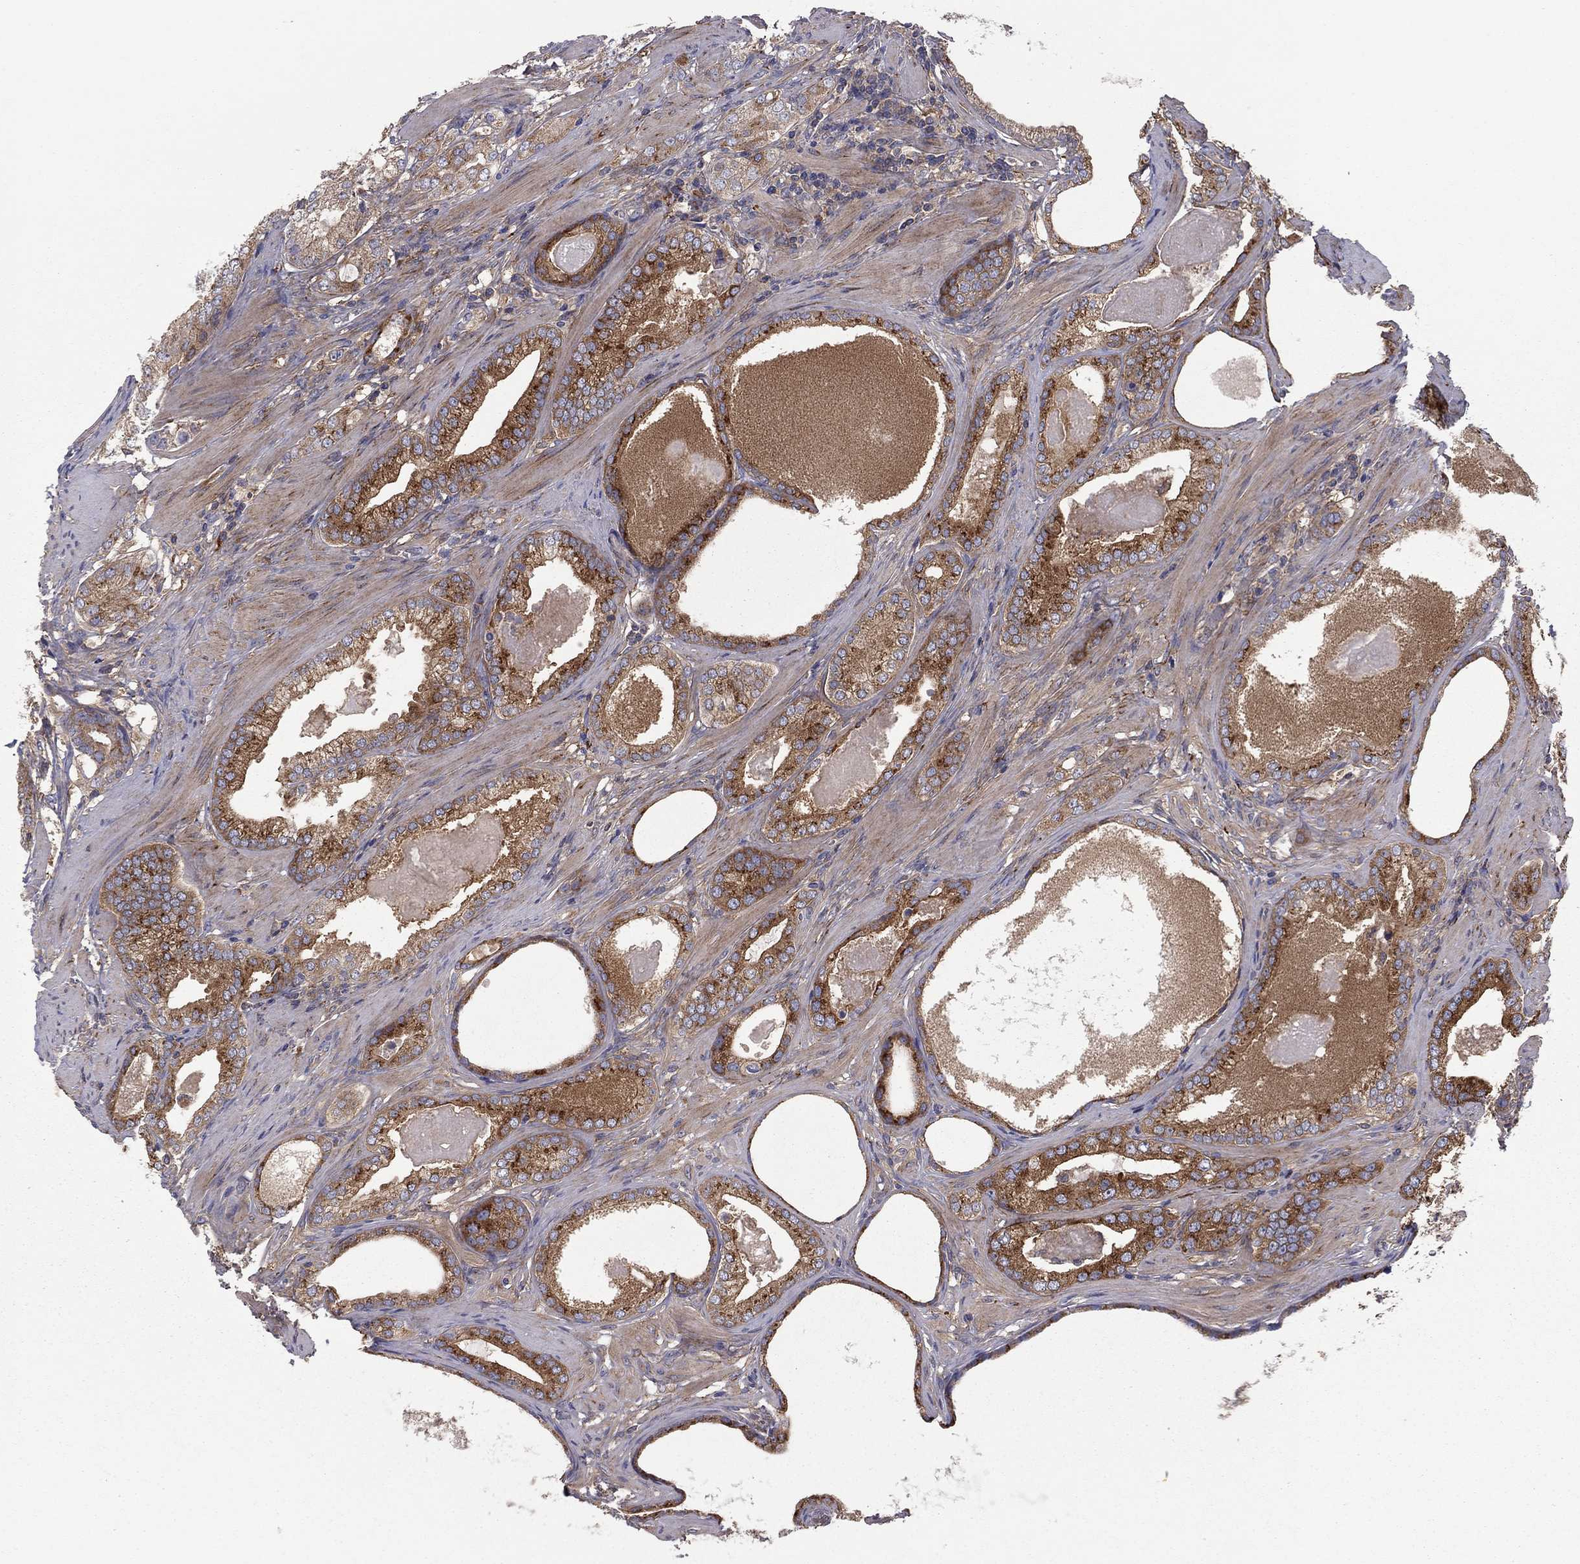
{"staining": {"intensity": "strong", "quantity": ">75%", "location": "cytoplasmic/membranous"}, "tissue": "prostate cancer", "cell_type": "Tumor cells", "image_type": "cancer", "snomed": [{"axis": "morphology", "description": "Adenocarcinoma, High grade"}, {"axis": "topography", "description": "Prostate and seminal vesicle, NOS"}], "caption": "Immunohistochemical staining of human prostate cancer exhibits high levels of strong cytoplasmic/membranous protein positivity in approximately >75% of tumor cells.", "gene": "RNF123", "patient": {"sex": "male", "age": 62}}